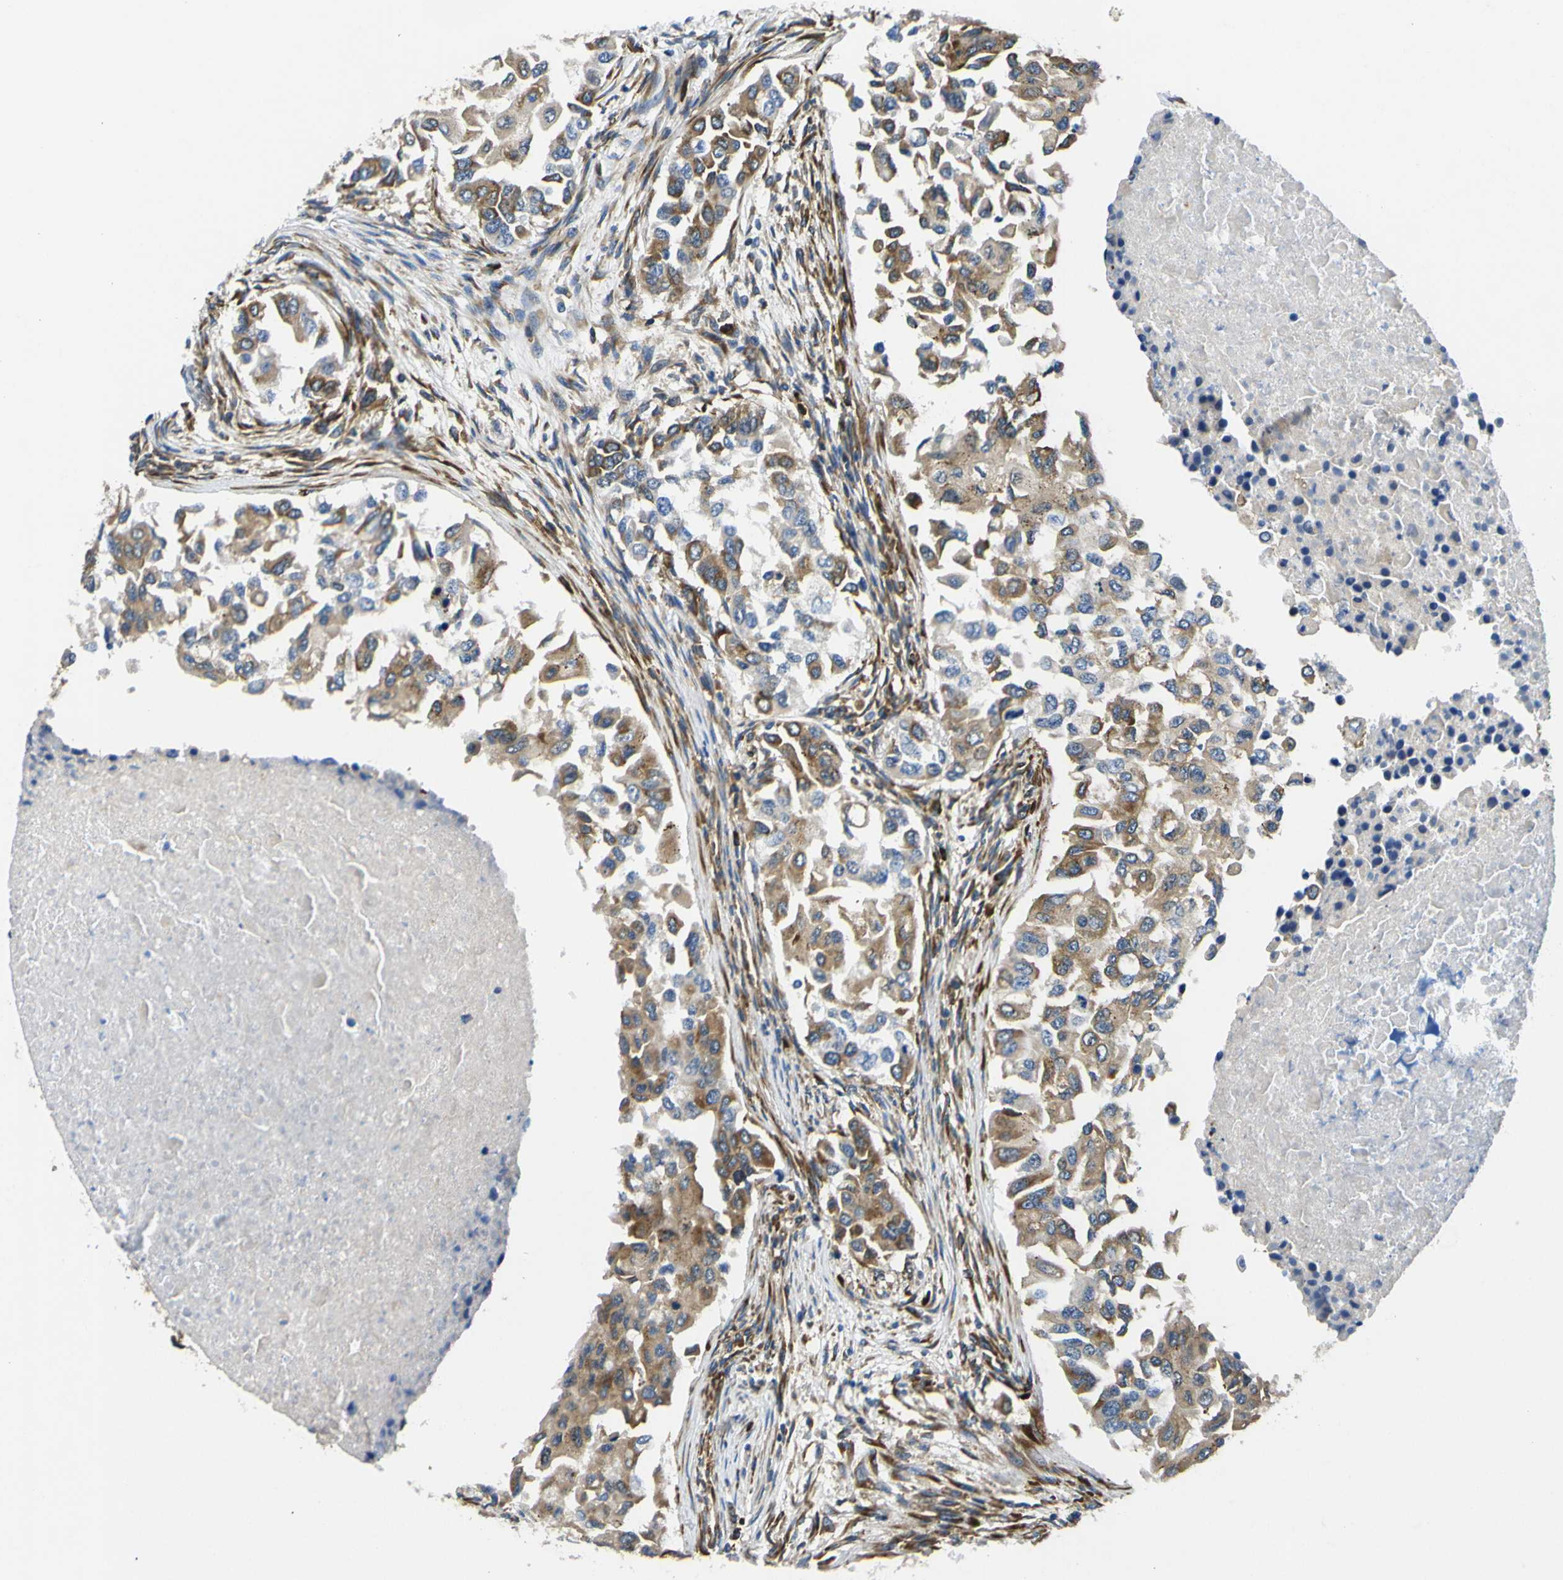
{"staining": {"intensity": "moderate", "quantity": ">75%", "location": "cytoplasmic/membranous"}, "tissue": "breast cancer", "cell_type": "Tumor cells", "image_type": "cancer", "snomed": [{"axis": "morphology", "description": "Normal tissue, NOS"}, {"axis": "morphology", "description": "Duct carcinoma"}, {"axis": "topography", "description": "Breast"}], "caption": "The histopathology image reveals staining of intraductal carcinoma (breast), revealing moderate cytoplasmic/membranous protein positivity (brown color) within tumor cells.", "gene": "RPSA", "patient": {"sex": "female", "age": 49}}